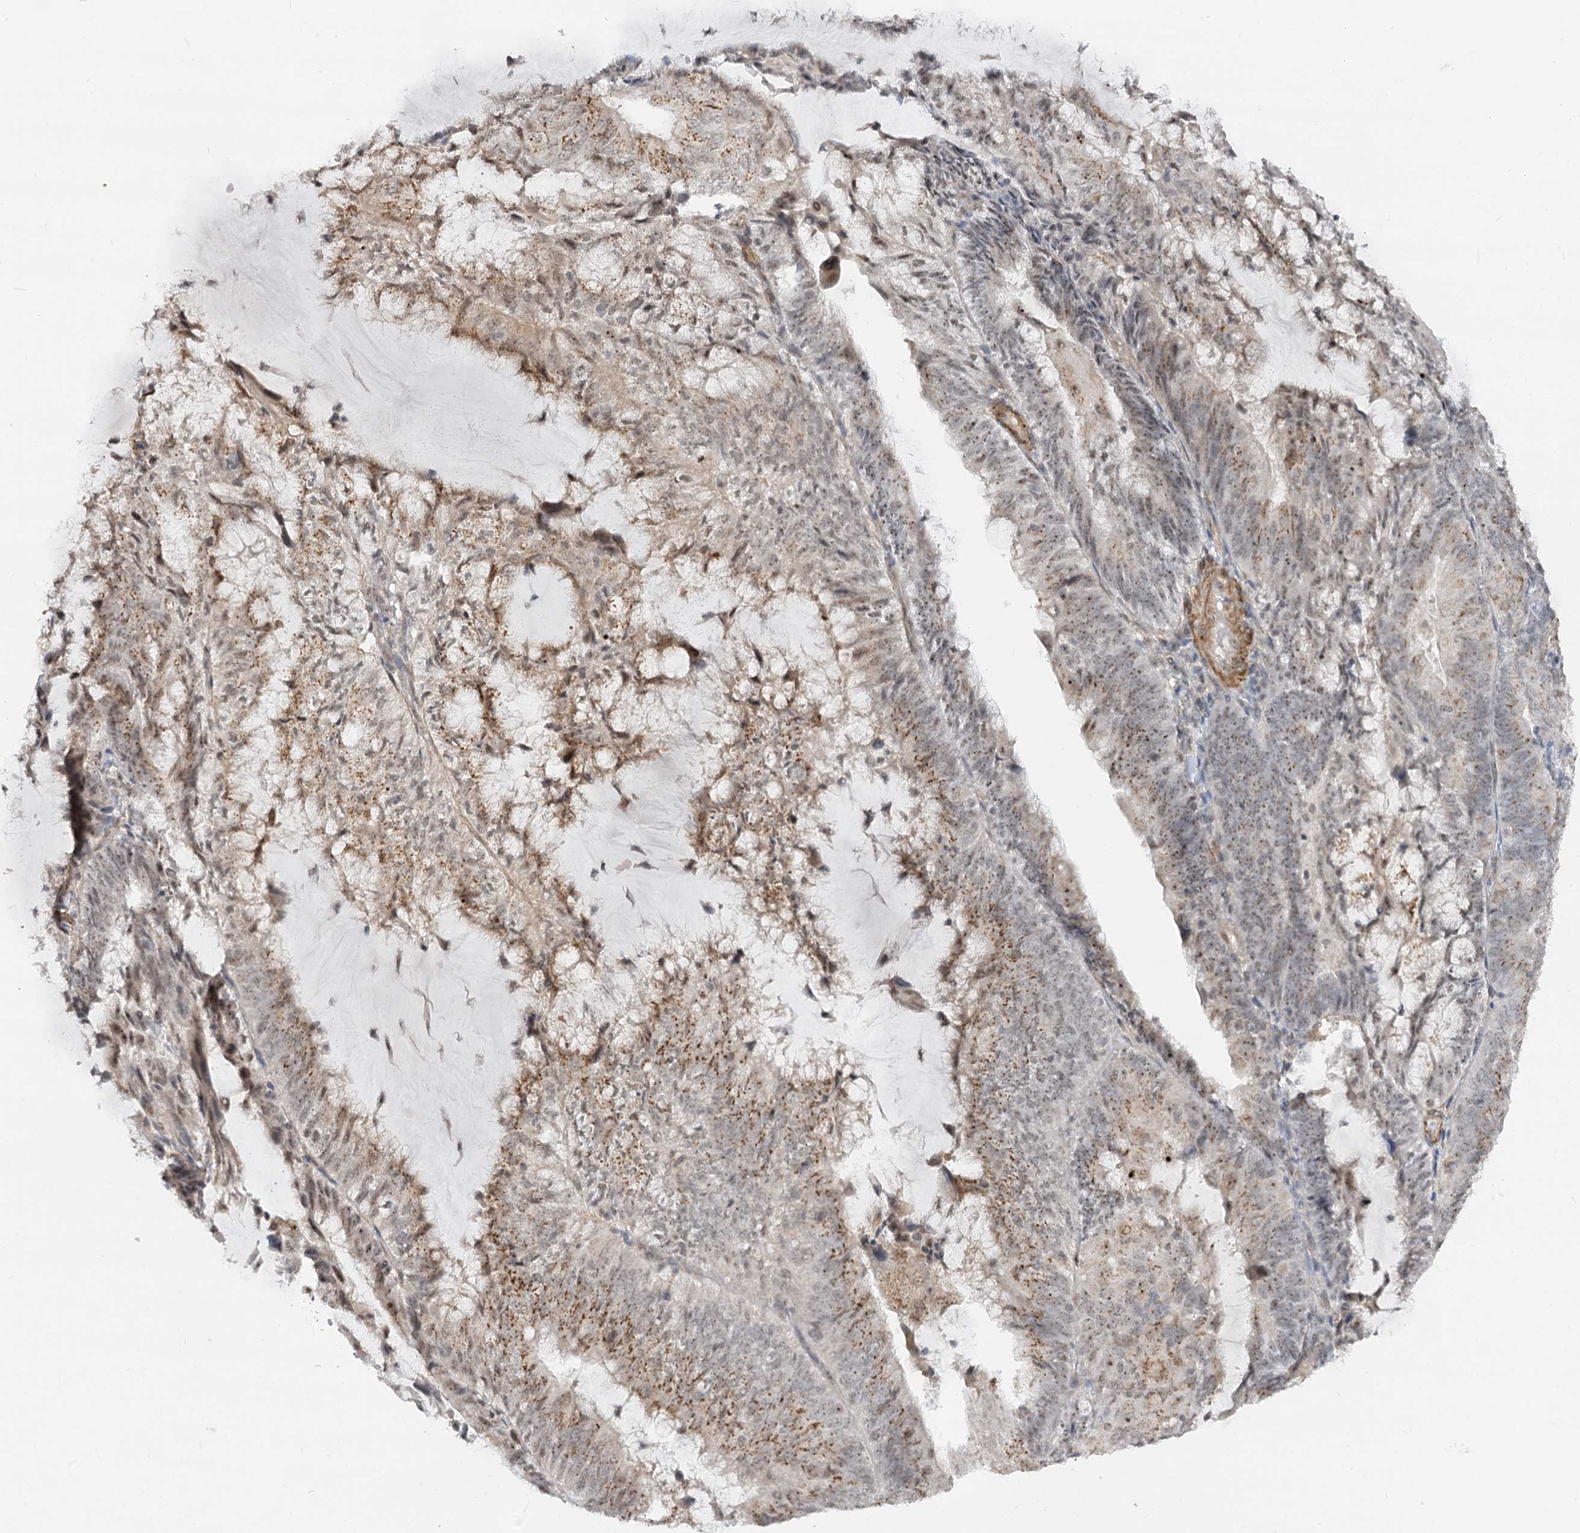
{"staining": {"intensity": "moderate", "quantity": ">75%", "location": "cytoplasmic/membranous,nuclear"}, "tissue": "endometrial cancer", "cell_type": "Tumor cells", "image_type": "cancer", "snomed": [{"axis": "morphology", "description": "Adenocarcinoma, NOS"}, {"axis": "topography", "description": "Endometrium"}], "caption": "Protein expression analysis of endometrial cancer (adenocarcinoma) demonstrates moderate cytoplasmic/membranous and nuclear expression in about >75% of tumor cells. The protein is stained brown, and the nuclei are stained in blue (DAB IHC with brightfield microscopy, high magnification).", "gene": "GNL3L", "patient": {"sex": "female", "age": 81}}